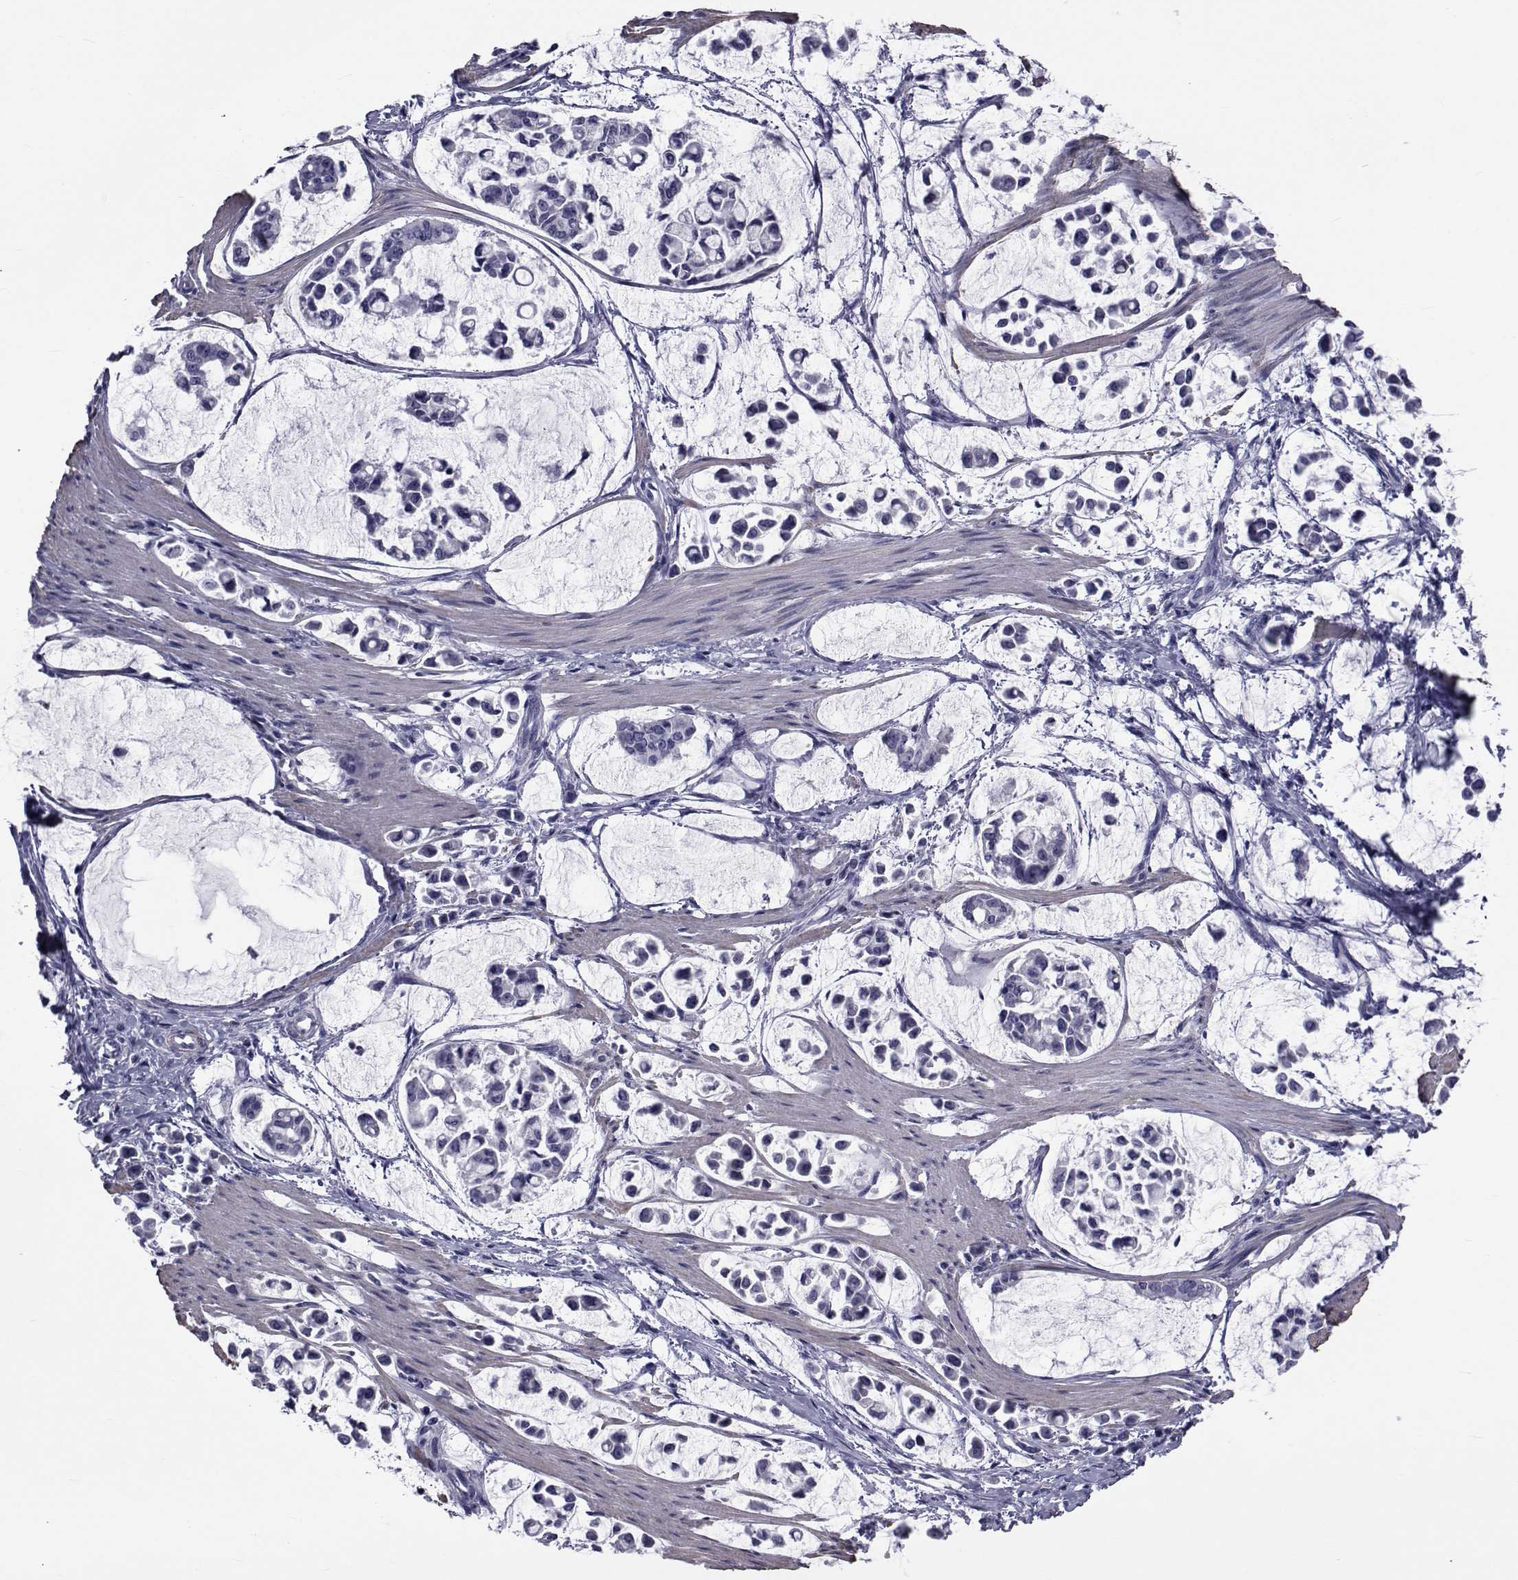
{"staining": {"intensity": "negative", "quantity": "none", "location": "none"}, "tissue": "stomach cancer", "cell_type": "Tumor cells", "image_type": "cancer", "snomed": [{"axis": "morphology", "description": "Adenocarcinoma, NOS"}, {"axis": "topography", "description": "Stomach"}], "caption": "Immunohistochemical staining of human adenocarcinoma (stomach) shows no significant positivity in tumor cells.", "gene": "GKAP1", "patient": {"sex": "male", "age": 82}}